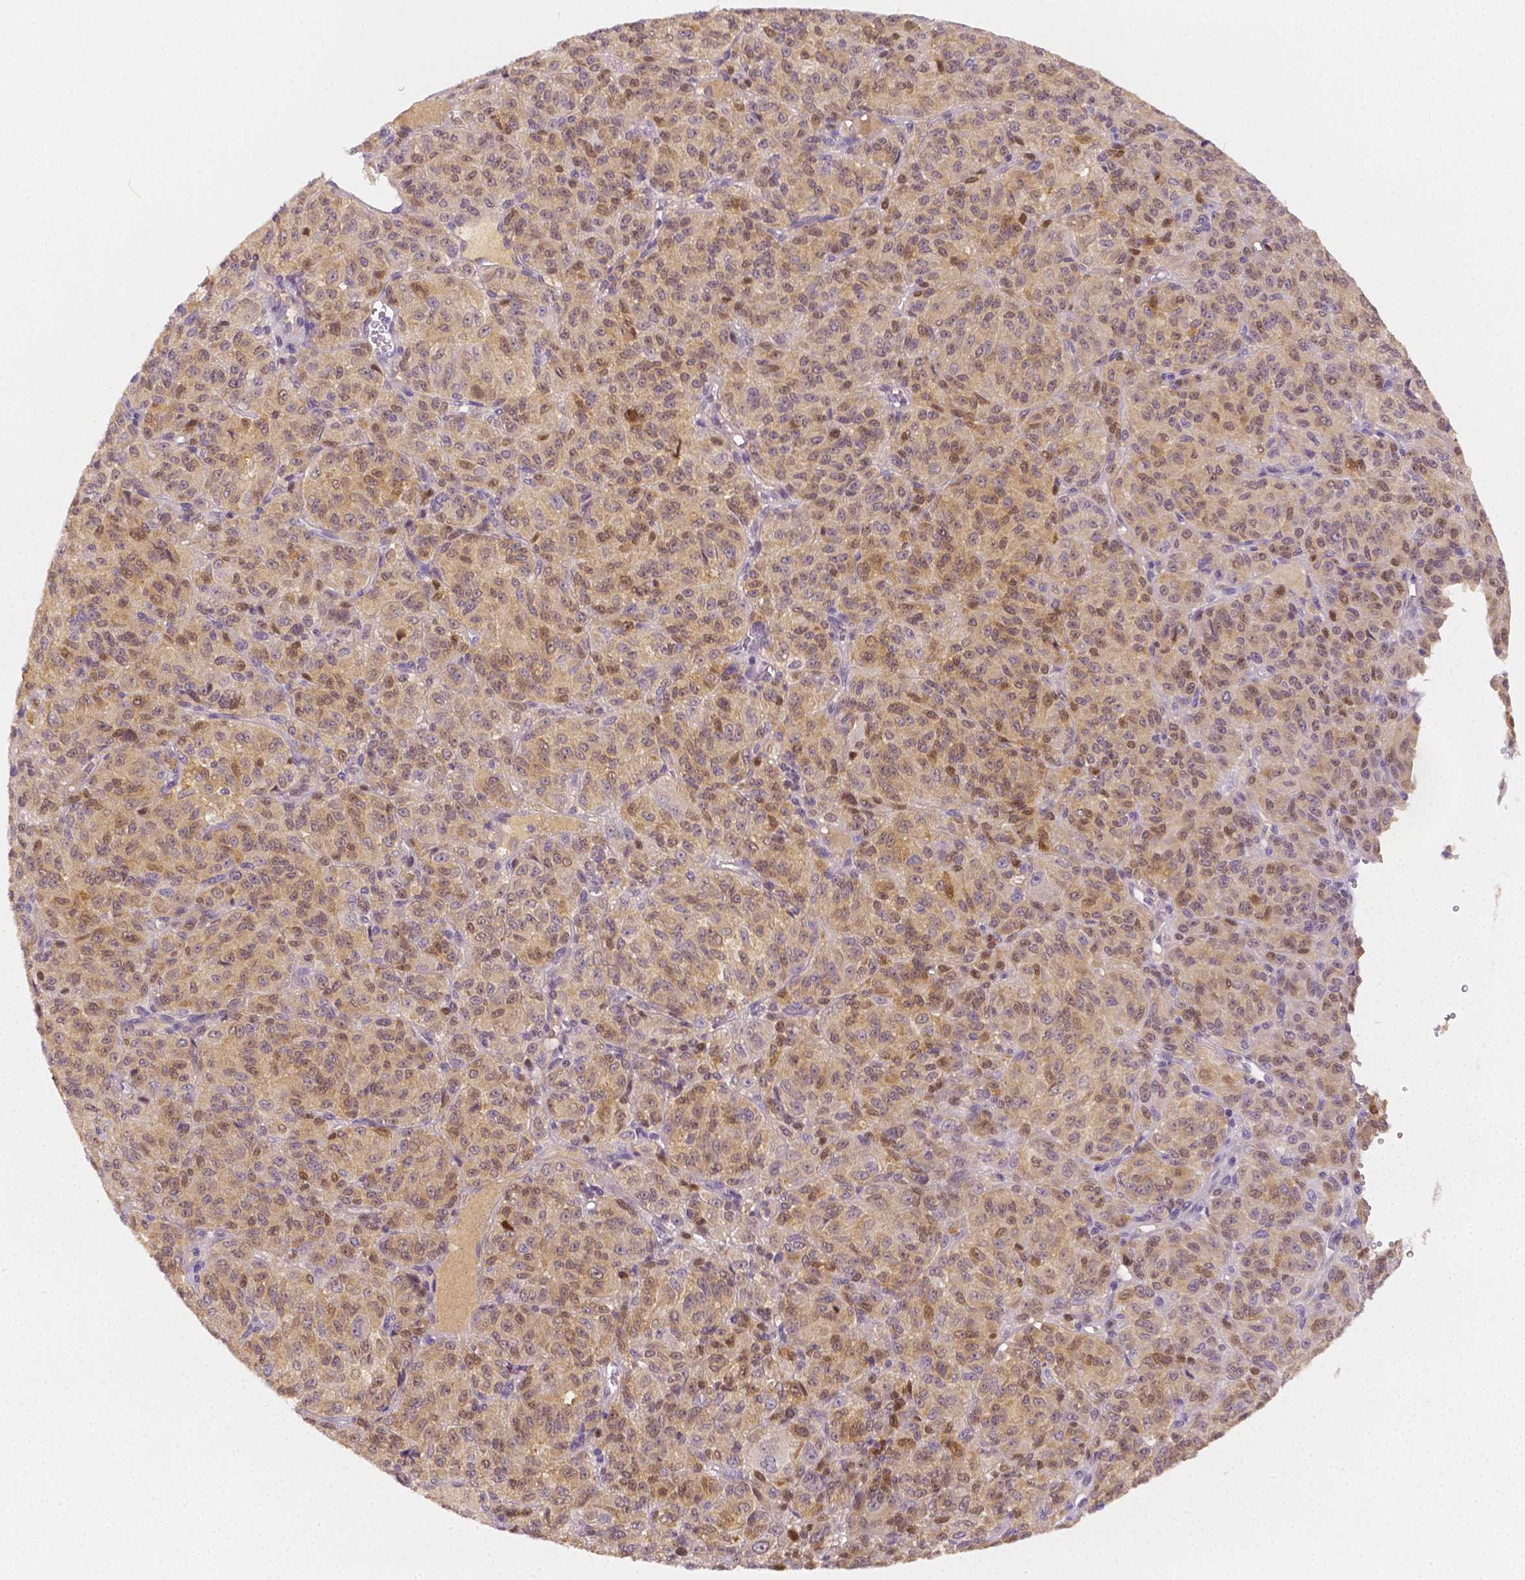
{"staining": {"intensity": "moderate", "quantity": "25%-75%", "location": "cytoplasmic/membranous,nuclear"}, "tissue": "melanoma", "cell_type": "Tumor cells", "image_type": "cancer", "snomed": [{"axis": "morphology", "description": "Malignant melanoma, Metastatic site"}, {"axis": "topography", "description": "Brain"}], "caption": "Approximately 25%-75% of tumor cells in malignant melanoma (metastatic site) exhibit moderate cytoplasmic/membranous and nuclear protein expression as visualized by brown immunohistochemical staining.", "gene": "SGTB", "patient": {"sex": "female", "age": 56}}